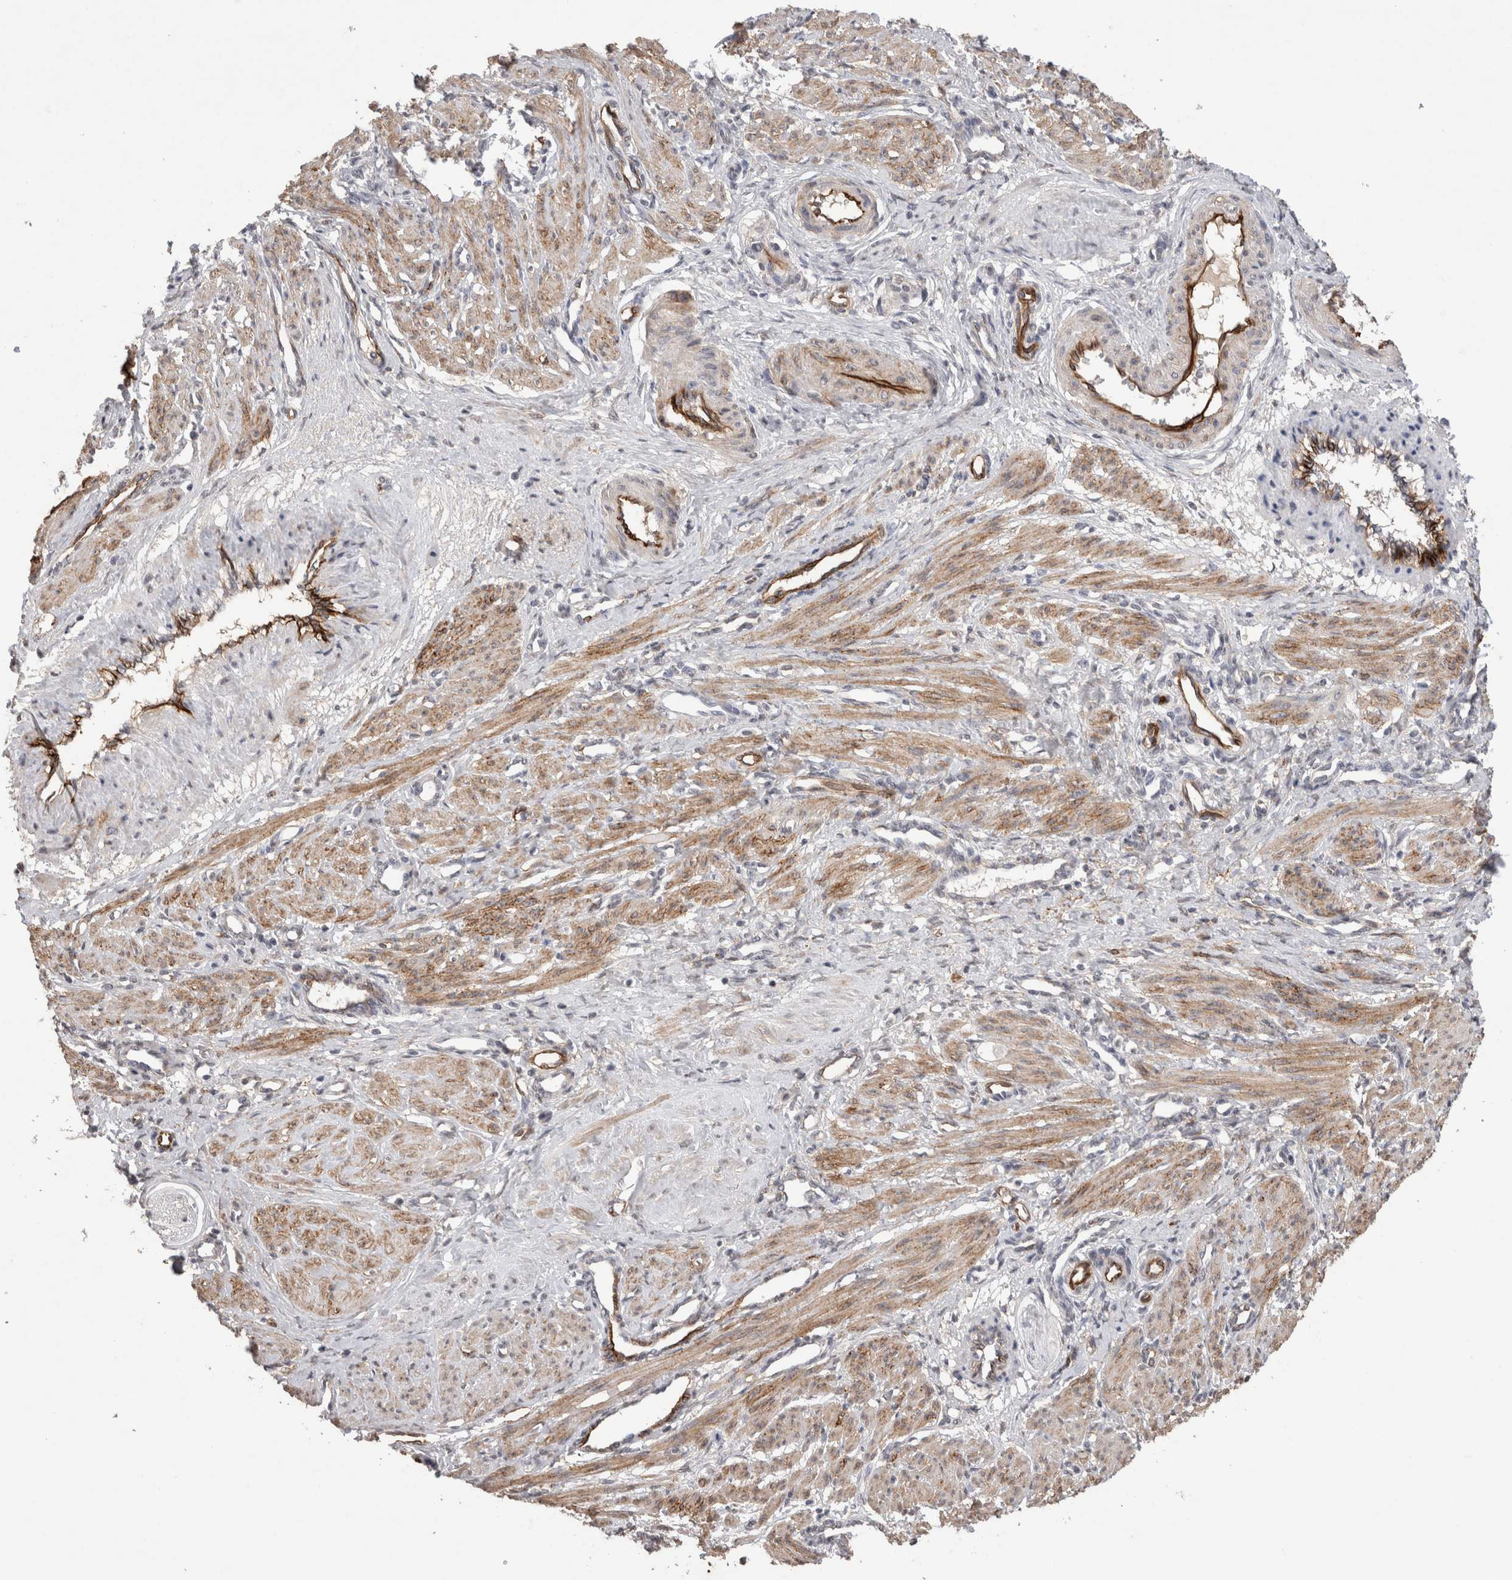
{"staining": {"intensity": "moderate", "quantity": "25%-75%", "location": "cytoplasmic/membranous"}, "tissue": "smooth muscle", "cell_type": "Smooth muscle cells", "image_type": "normal", "snomed": [{"axis": "morphology", "description": "Normal tissue, NOS"}, {"axis": "topography", "description": "Endometrium"}], "caption": "Immunohistochemistry (IHC) of normal human smooth muscle exhibits medium levels of moderate cytoplasmic/membranous positivity in about 25%-75% of smooth muscle cells. (IHC, brightfield microscopy, high magnification).", "gene": "CDH13", "patient": {"sex": "female", "age": 33}}